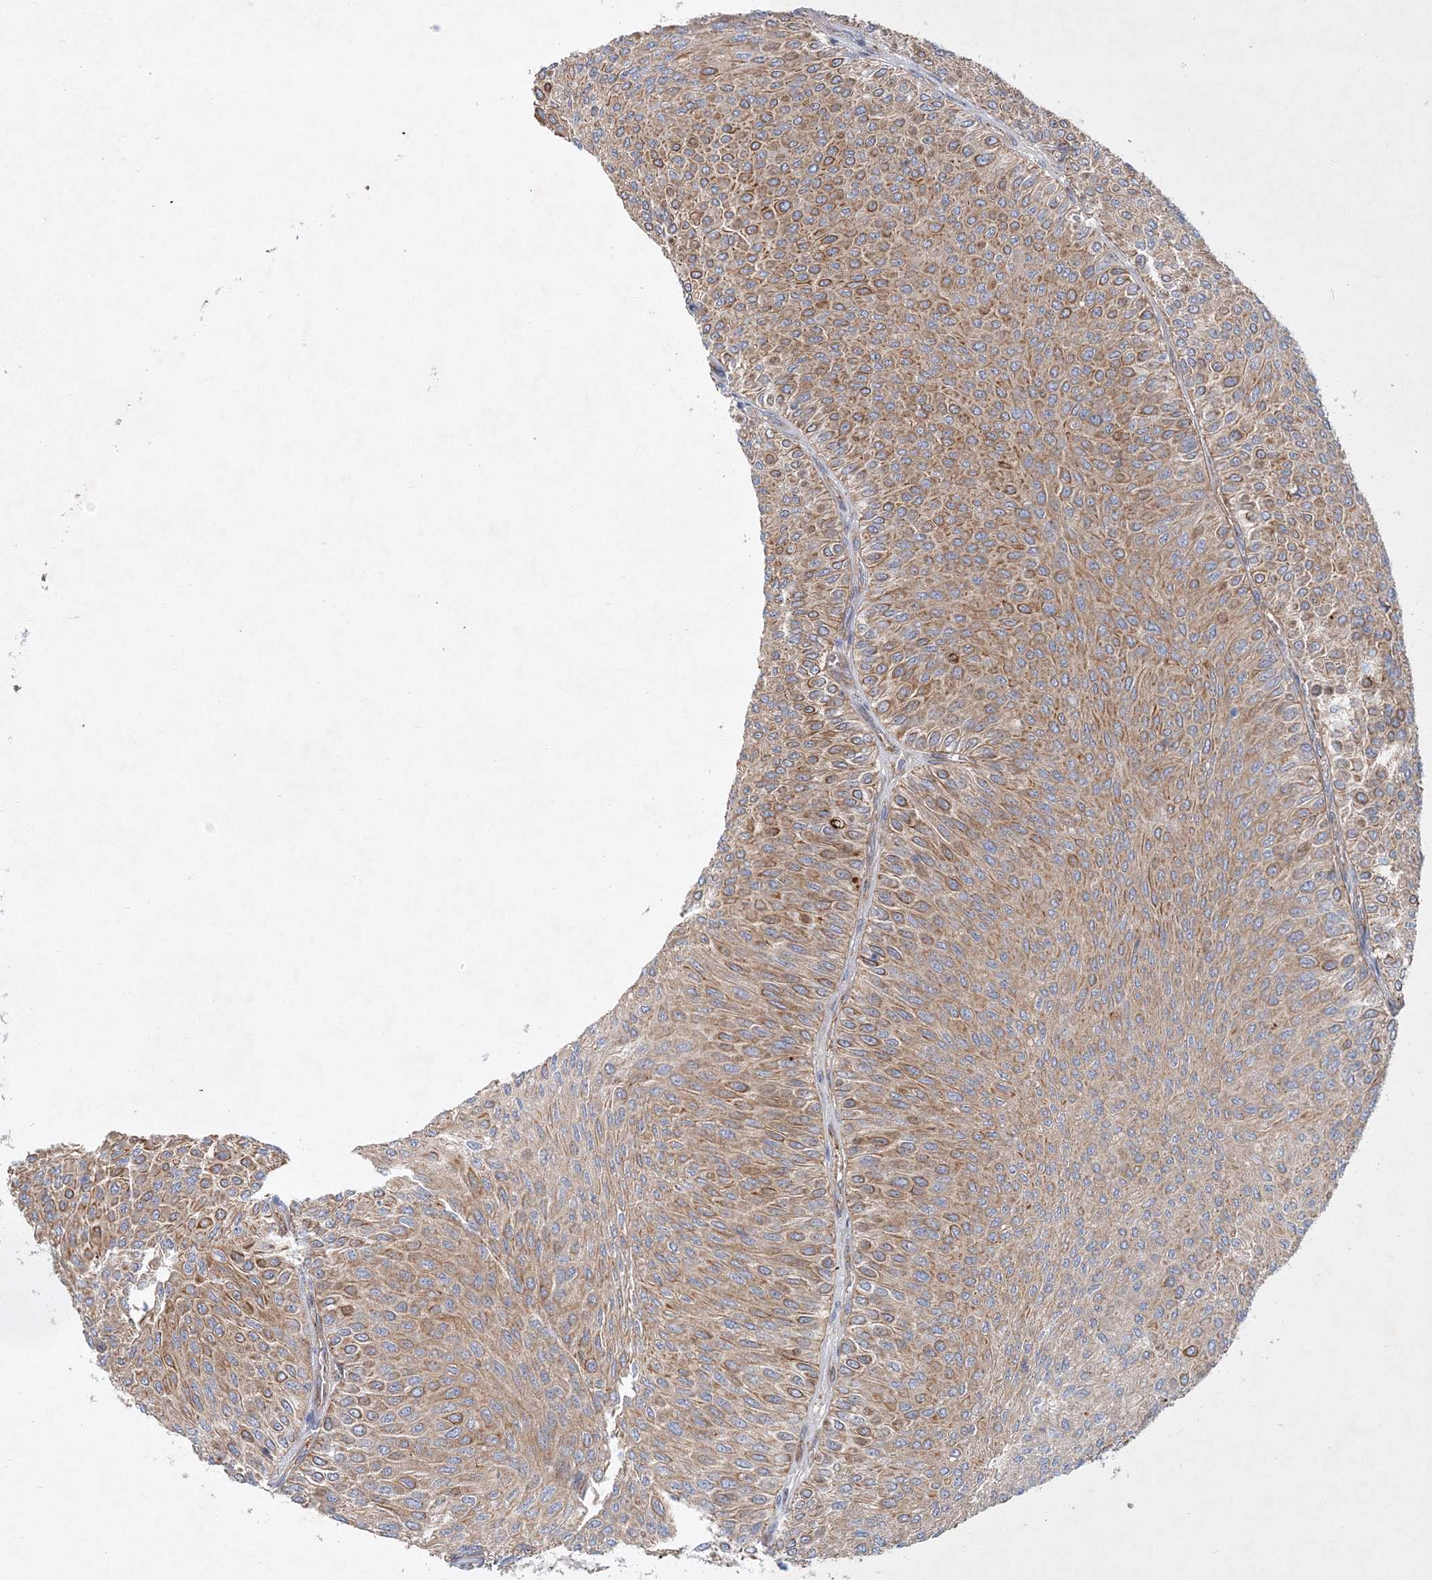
{"staining": {"intensity": "moderate", "quantity": ">75%", "location": "cytoplasmic/membranous"}, "tissue": "urothelial cancer", "cell_type": "Tumor cells", "image_type": "cancer", "snomed": [{"axis": "morphology", "description": "Urothelial carcinoma, Low grade"}, {"axis": "topography", "description": "Urinary bladder"}], "caption": "A photomicrograph of urothelial cancer stained for a protein displays moderate cytoplasmic/membranous brown staining in tumor cells.", "gene": "ZFYVE16", "patient": {"sex": "male", "age": 78}}